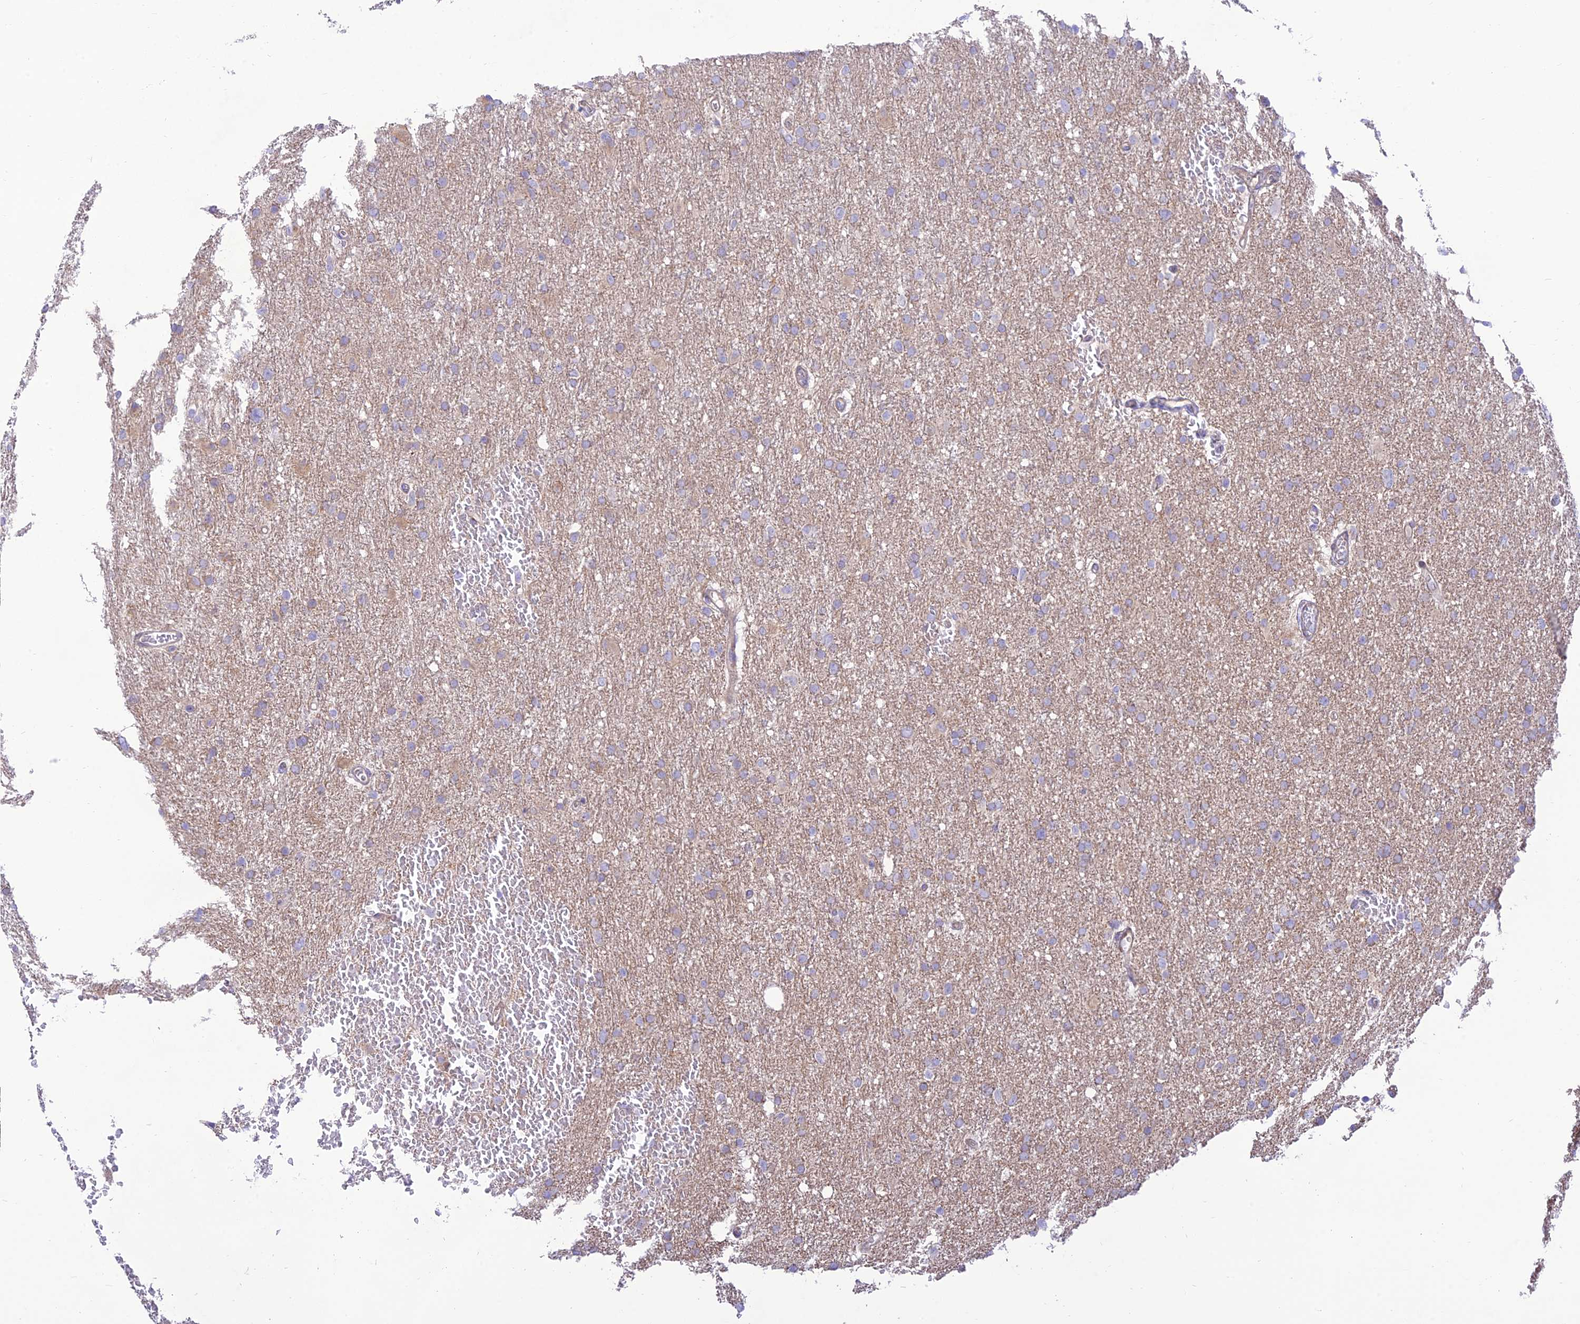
{"staining": {"intensity": "weak", "quantity": "25%-75%", "location": "cytoplasmic/membranous"}, "tissue": "glioma", "cell_type": "Tumor cells", "image_type": "cancer", "snomed": [{"axis": "morphology", "description": "Glioma, malignant, High grade"}, {"axis": "topography", "description": "Cerebral cortex"}], "caption": "Immunohistochemical staining of human glioma shows weak cytoplasmic/membranous protein staining in approximately 25%-75% of tumor cells. (IHC, brightfield microscopy, high magnification).", "gene": "KCNAB1", "patient": {"sex": "female", "age": 36}}